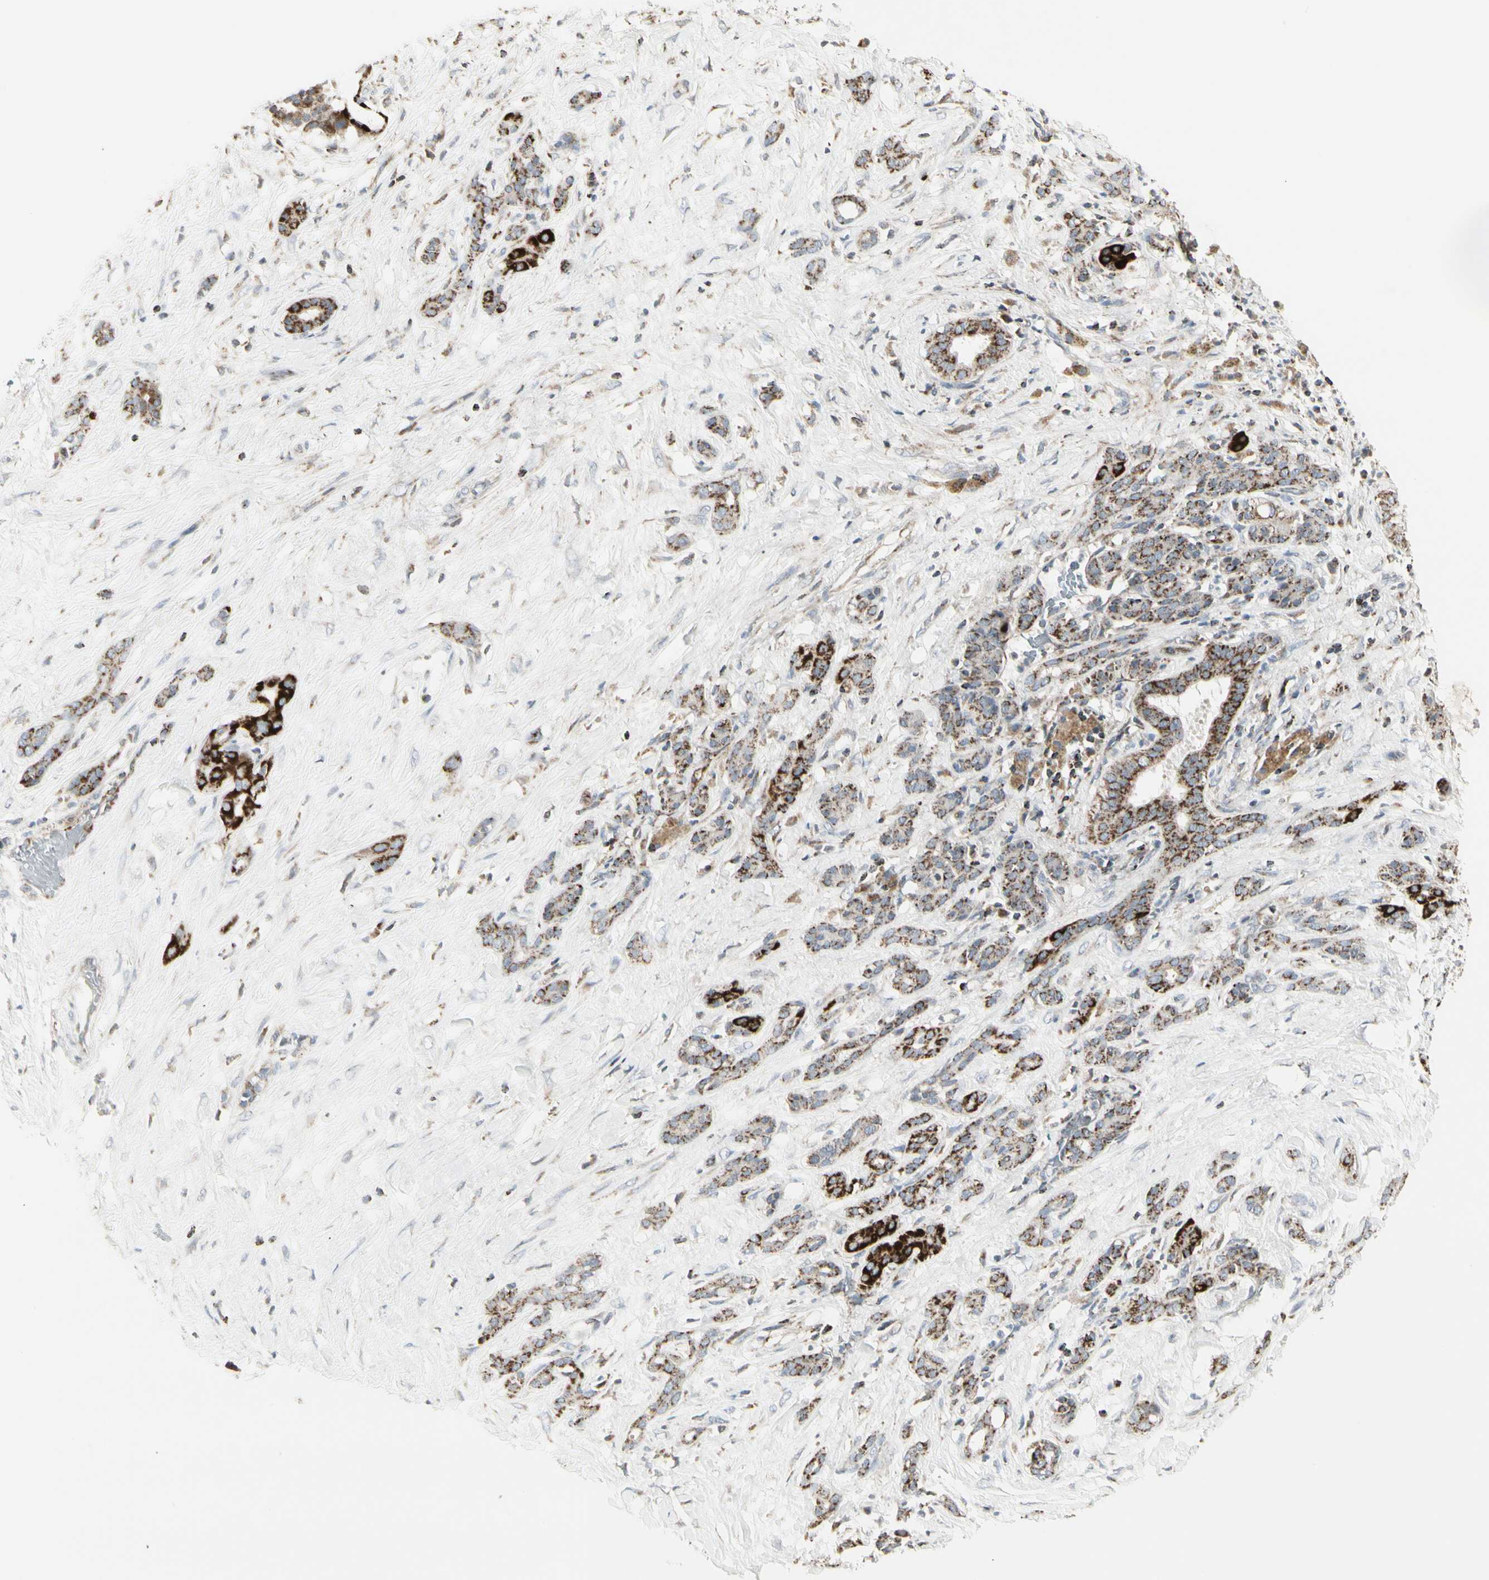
{"staining": {"intensity": "strong", "quantity": "<25%", "location": "cytoplasmic/membranous"}, "tissue": "pancreatic cancer", "cell_type": "Tumor cells", "image_type": "cancer", "snomed": [{"axis": "morphology", "description": "Adenocarcinoma, NOS"}, {"axis": "topography", "description": "Pancreas"}], "caption": "Human pancreatic cancer stained with a brown dye demonstrates strong cytoplasmic/membranous positive positivity in about <25% of tumor cells.", "gene": "TMEM176A", "patient": {"sex": "male", "age": 41}}